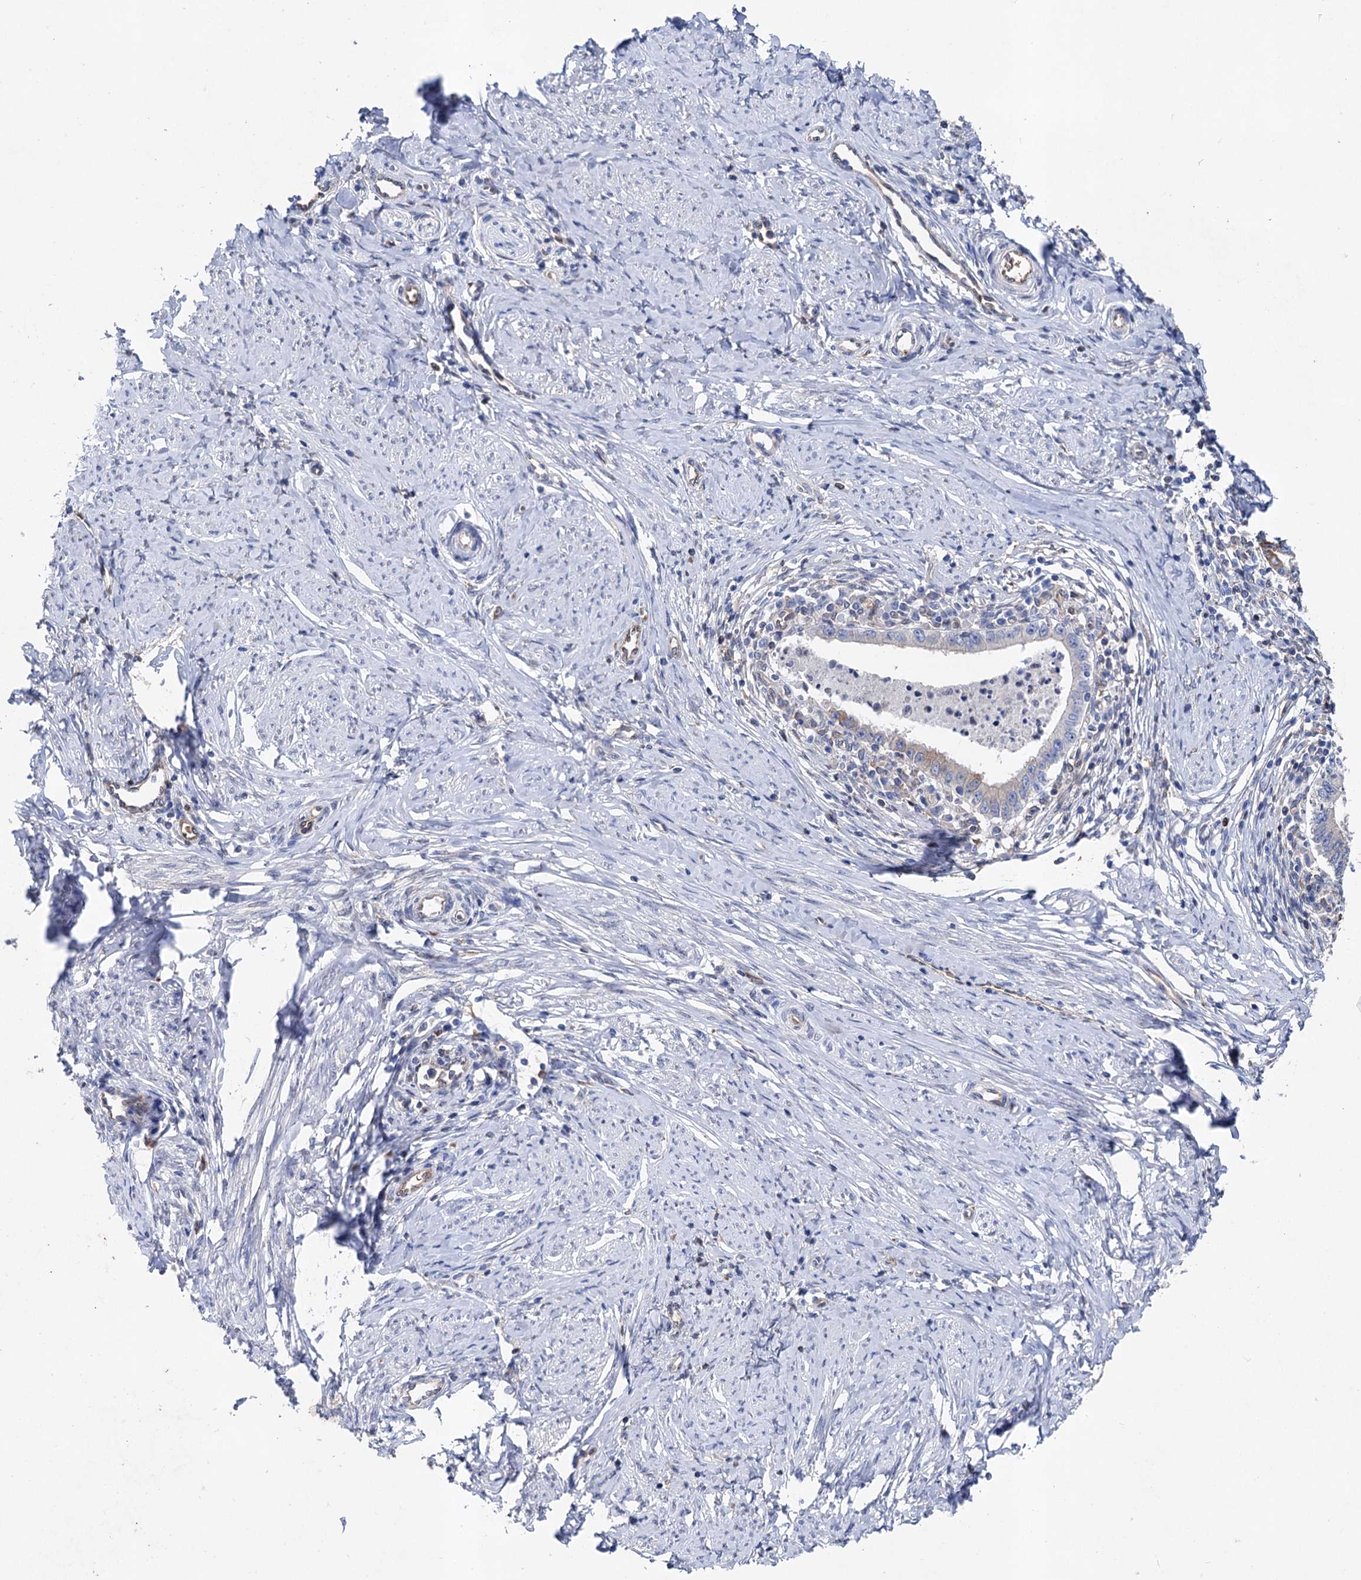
{"staining": {"intensity": "weak", "quantity": "<25%", "location": "cytoplasmic/membranous"}, "tissue": "cervical cancer", "cell_type": "Tumor cells", "image_type": "cancer", "snomed": [{"axis": "morphology", "description": "Adenocarcinoma, NOS"}, {"axis": "topography", "description": "Cervix"}], "caption": "IHC photomicrograph of cervical adenocarcinoma stained for a protein (brown), which exhibits no positivity in tumor cells.", "gene": "STING1", "patient": {"sex": "female", "age": 36}}